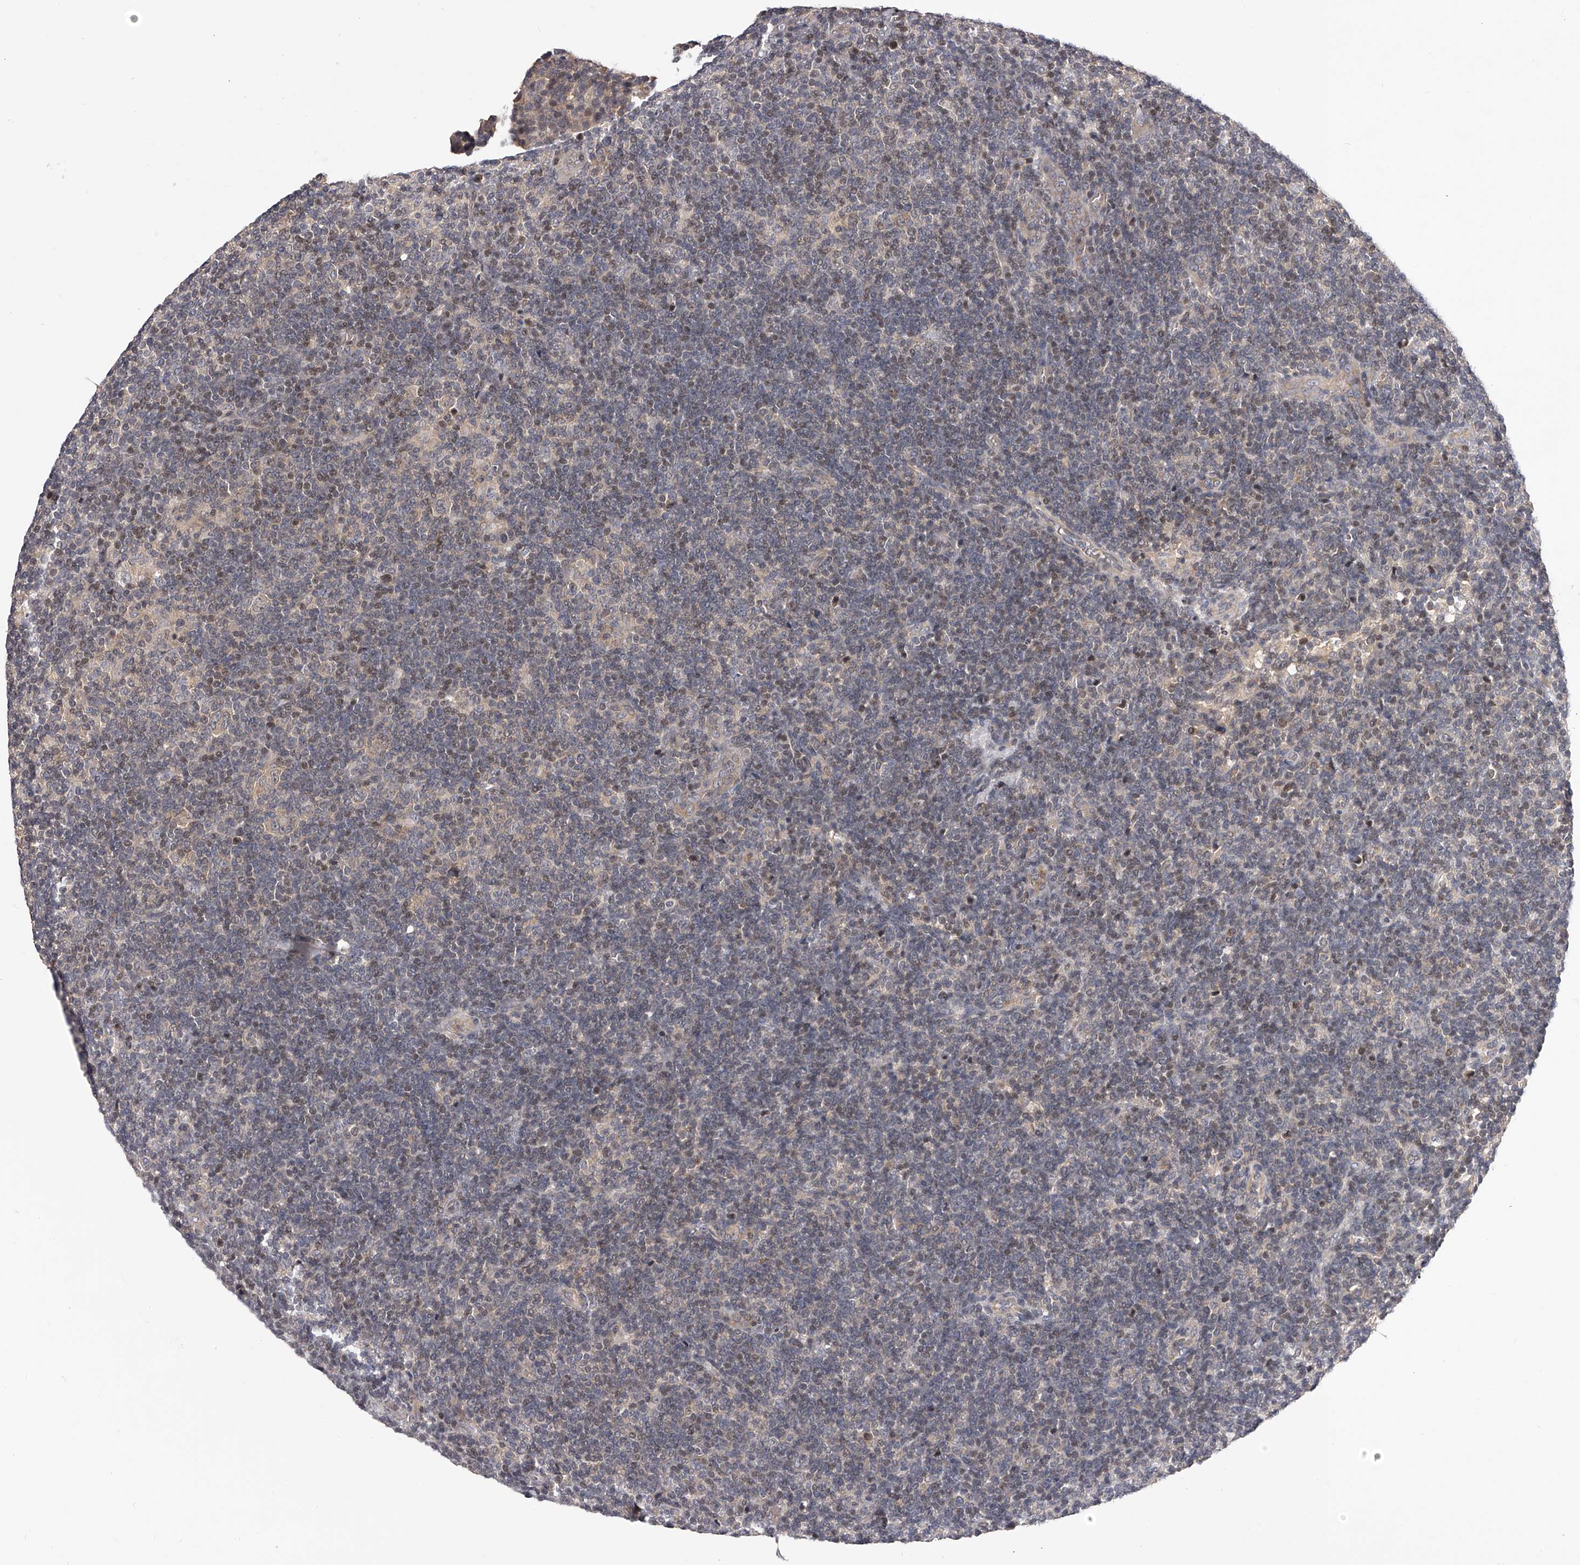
{"staining": {"intensity": "weak", "quantity": "<25%", "location": "cytoplasmic/membranous,nuclear"}, "tissue": "lymphoma", "cell_type": "Tumor cells", "image_type": "cancer", "snomed": [{"axis": "morphology", "description": "Hodgkin's disease, NOS"}, {"axis": "topography", "description": "Lymph node"}], "caption": "This photomicrograph is of Hodgkin's disease stained with IHC to label a protein in brown with the nuclei are counter-stained blue. There is no positivity in tumor cells. Nuclei are stained in blue.", "gene": "PFDN2", "patient": {"sex": "female", "age": 57}}